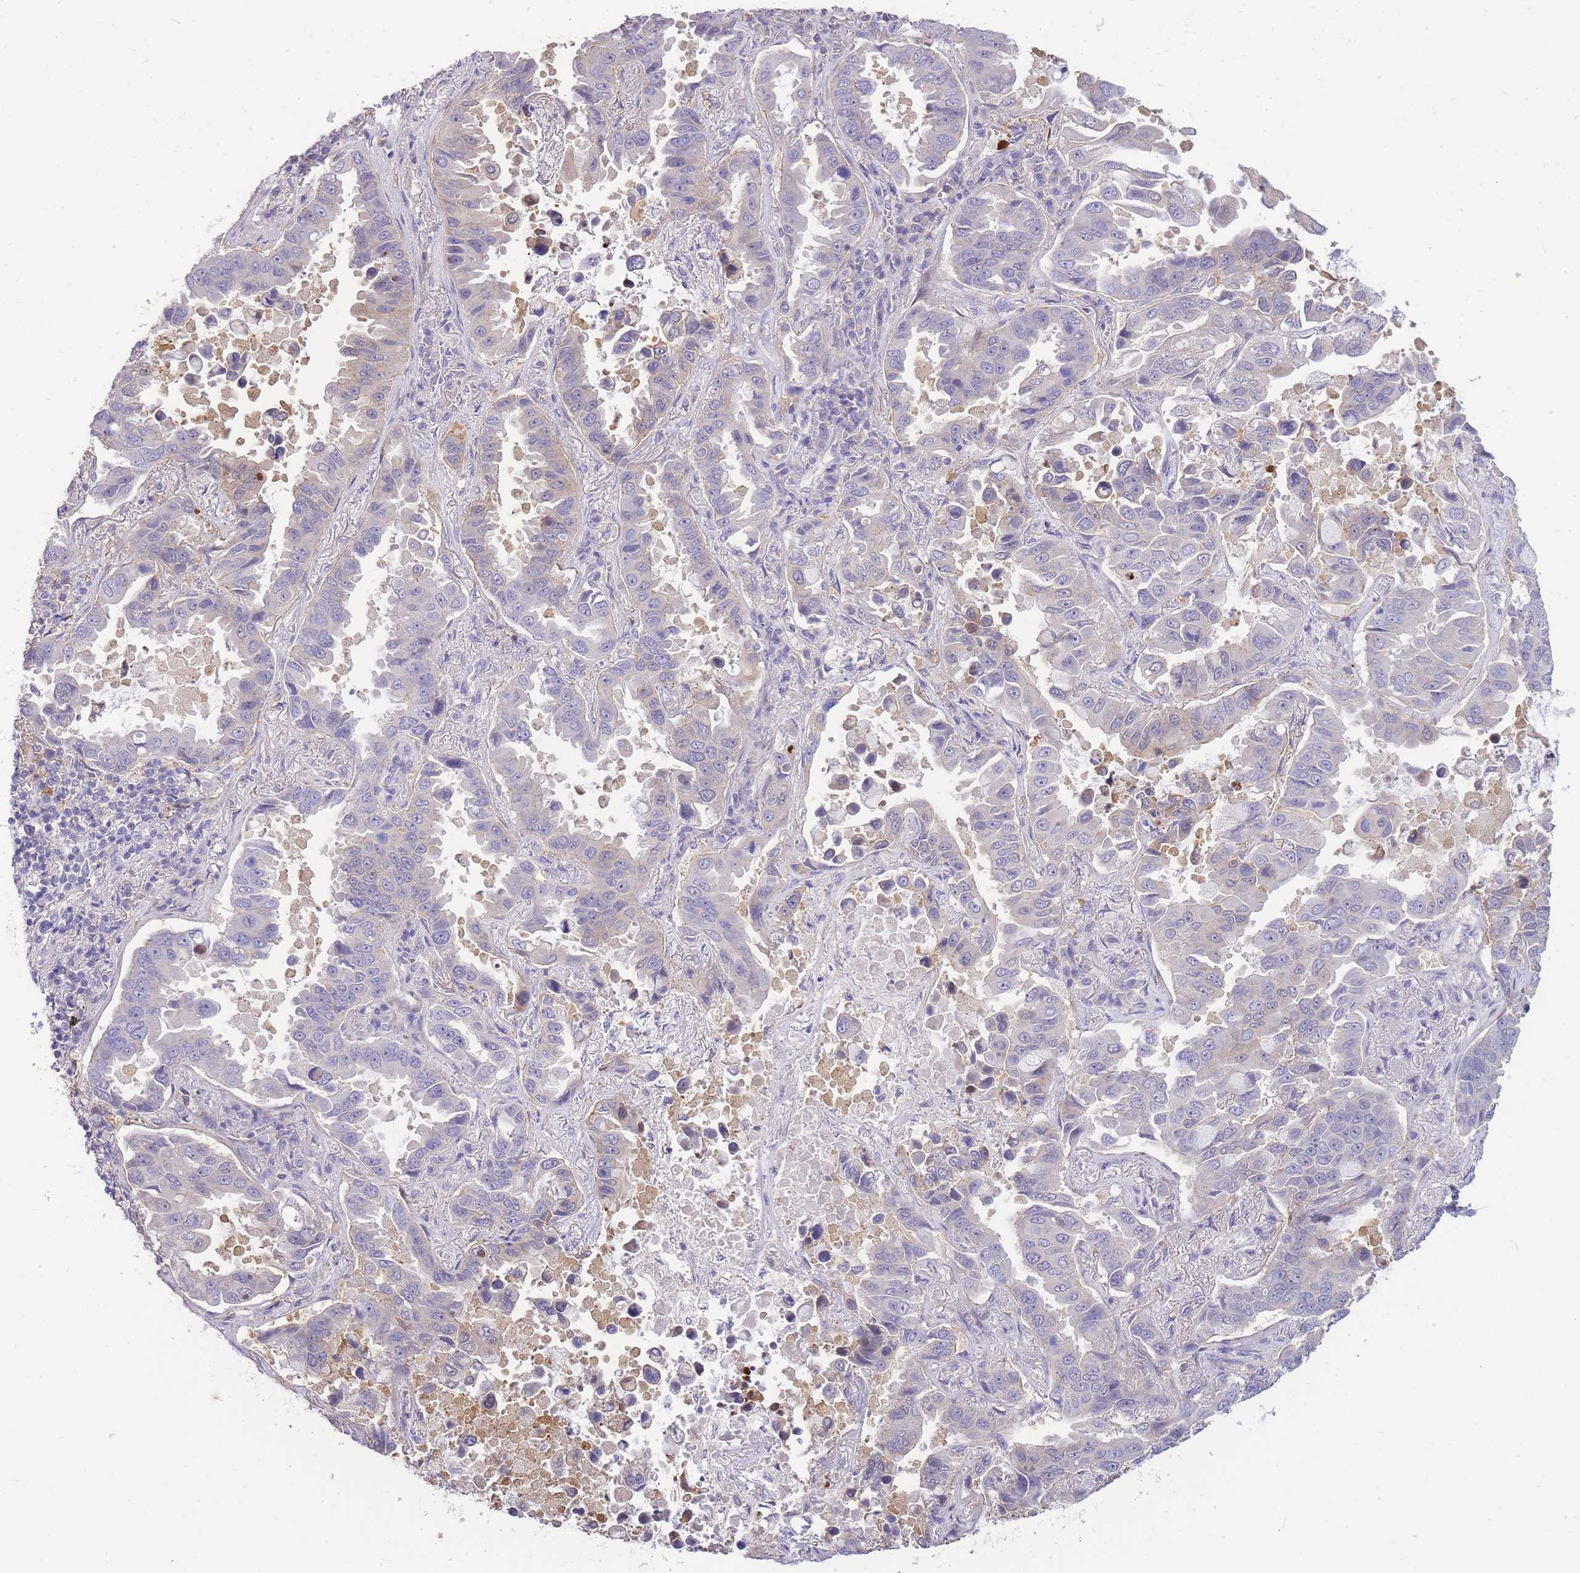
{"staining": {"intensity": "negative", "quantity": "none", "location": "none"}, "tissue": "lung cancer", "cell_type": "Tumor cells", "image_type": "cancer", "snomed": [{"axis": "morphology", "description": "Adenocarcinoma, NOS"}, {"axis": "topography", "description": "Lung"}], "caption": "Lung cancer (adenocarcinoma) stained for a protein using IHC demonstrates no expression tumor cells.", "gene": "OR5T1", "patient": {"sex": "male", "age": 64}}